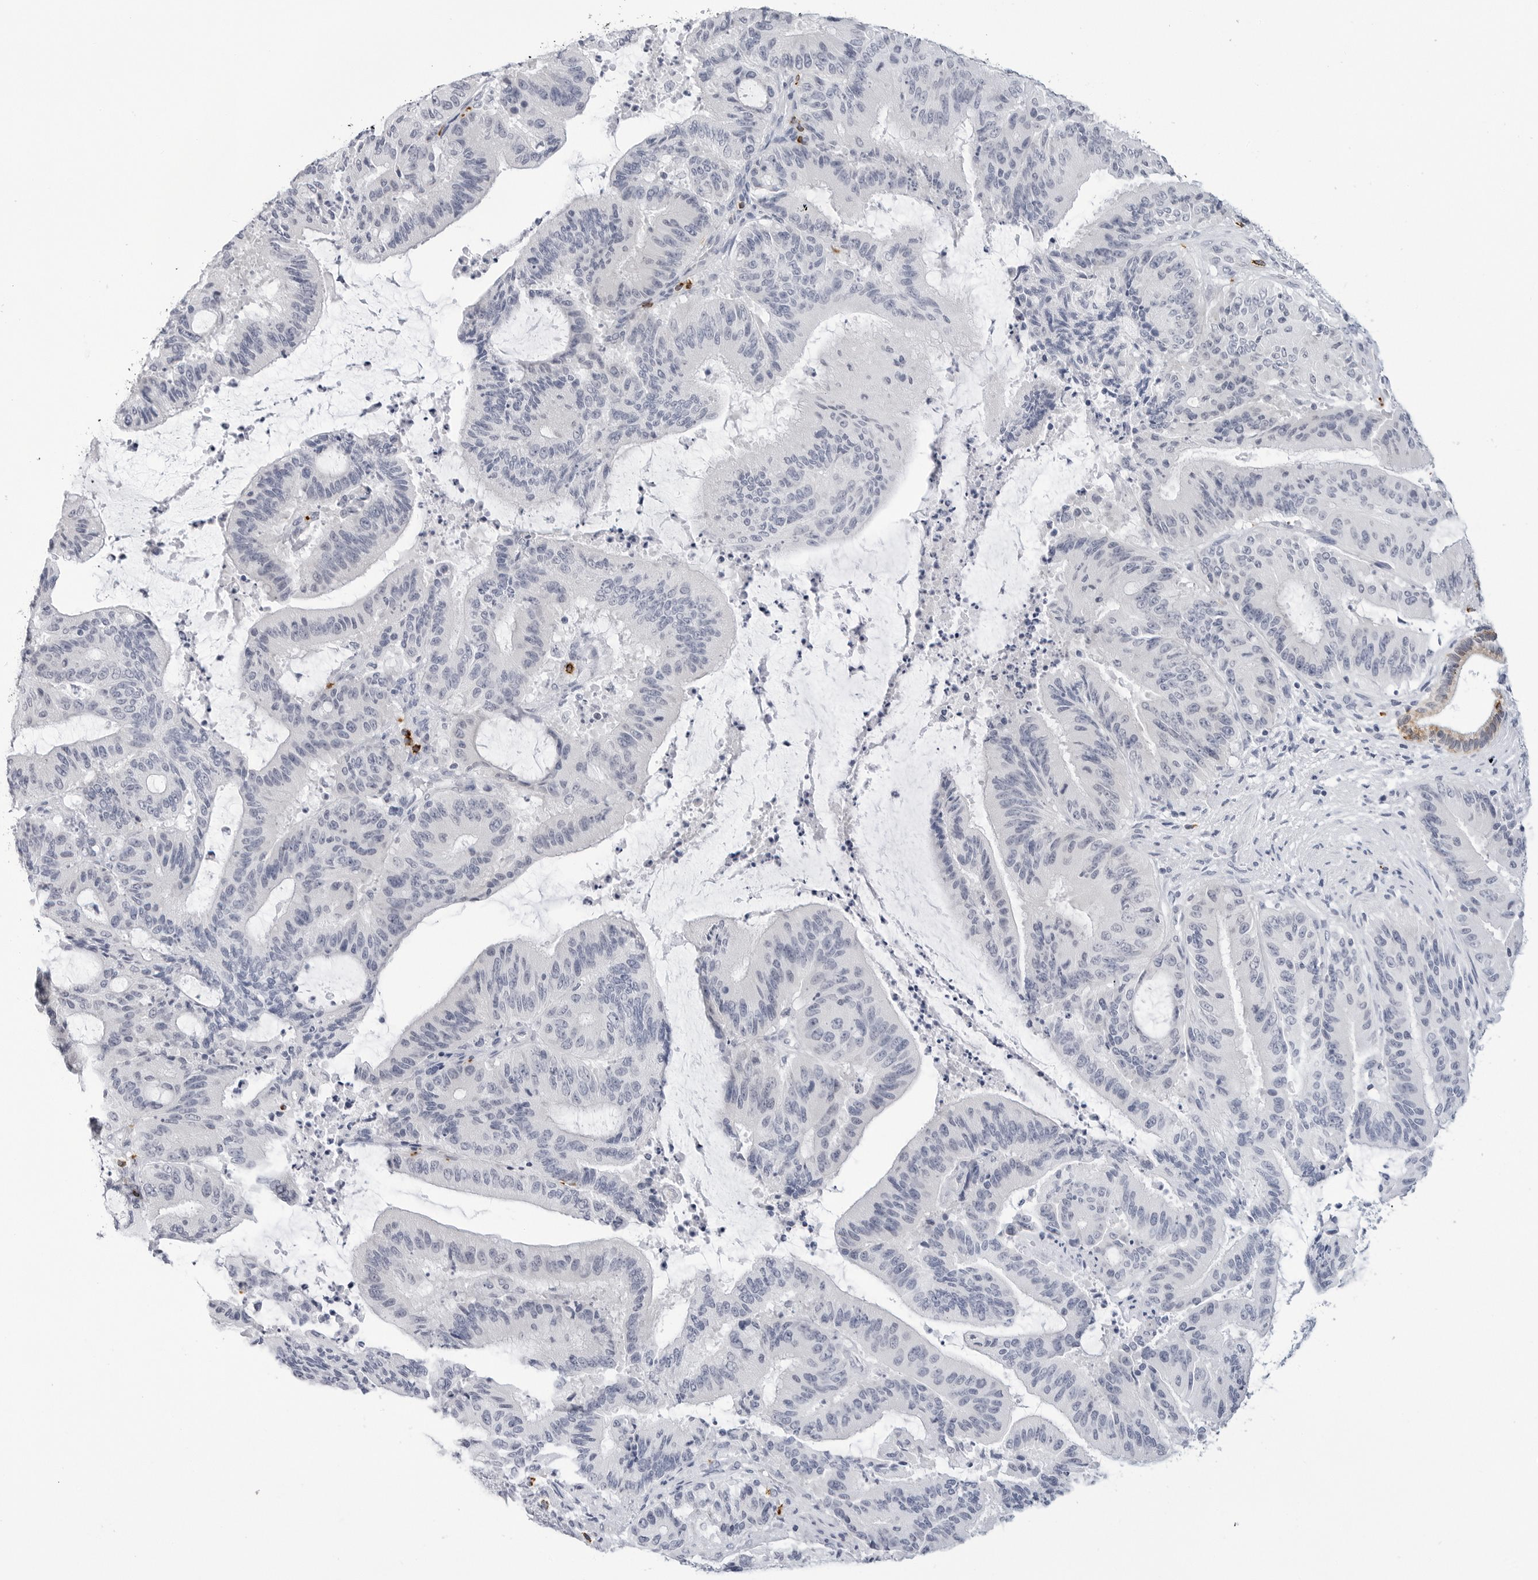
{"staining": {"intensity": "negative", "quantity": "none", "location": "none"}, "tissue": "liver cancer", "cell_type": "Tumor cells", "image_type": "cancer", "snomed": [{"axis": "morphology", "description": "Normal tissue, NOS"}, {"axis": "morphology", "description": "Cholangiocarcinoma"}, {"axis": "topography", "description": "Liver"}, {"axis": "topography", "description": "Peripheral nerve tissue"}], "caption": "There is no significant staining in tumor cells of liver cancer.", "gene": "HSPB7", "patient": {"sex": "female", "age": 73}}